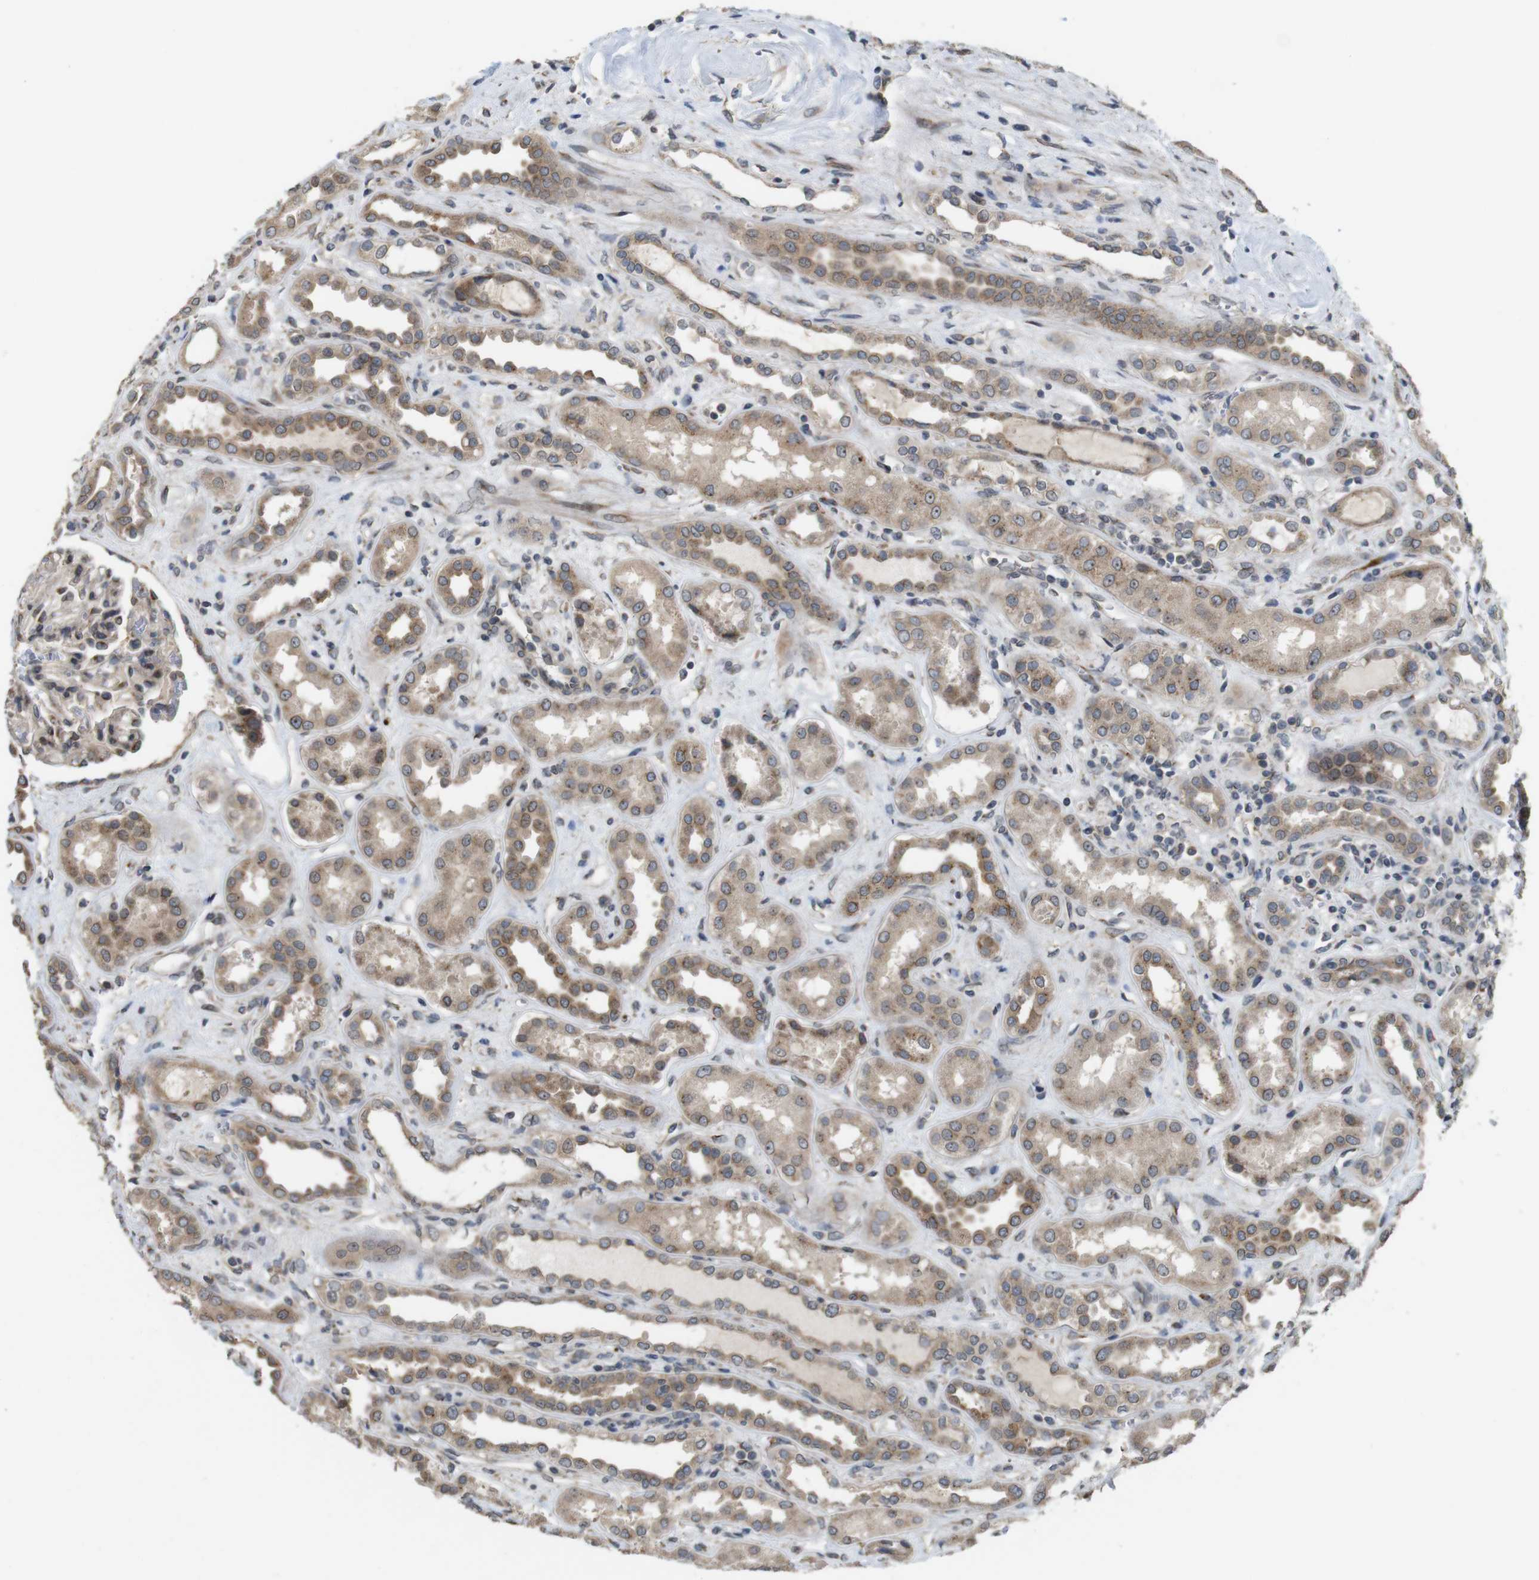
{"staining": {"intensity": "moderate", "quantity": "<25%", "location": "cytoplasmic/membranous"}, "tissue": "kidney", "cell_type": "Cells in glomeruli", "image_type": "normal", "snomed": [{"axis": "morphology", "description": "Normal tissue, NOS"}, {"axis": "topography", "description": "Kidney"}], "caption": "Immunohistochemistry (IHC) (DAB (3,3'-diaminobenzidine)) staining of normal human kidney reveals moderate cytoplasmic/membranous protein staining in about <25% of cells in glomeruli.", "gene": "EFCAB14", "patient": {"sex": "male", "age": 59}}